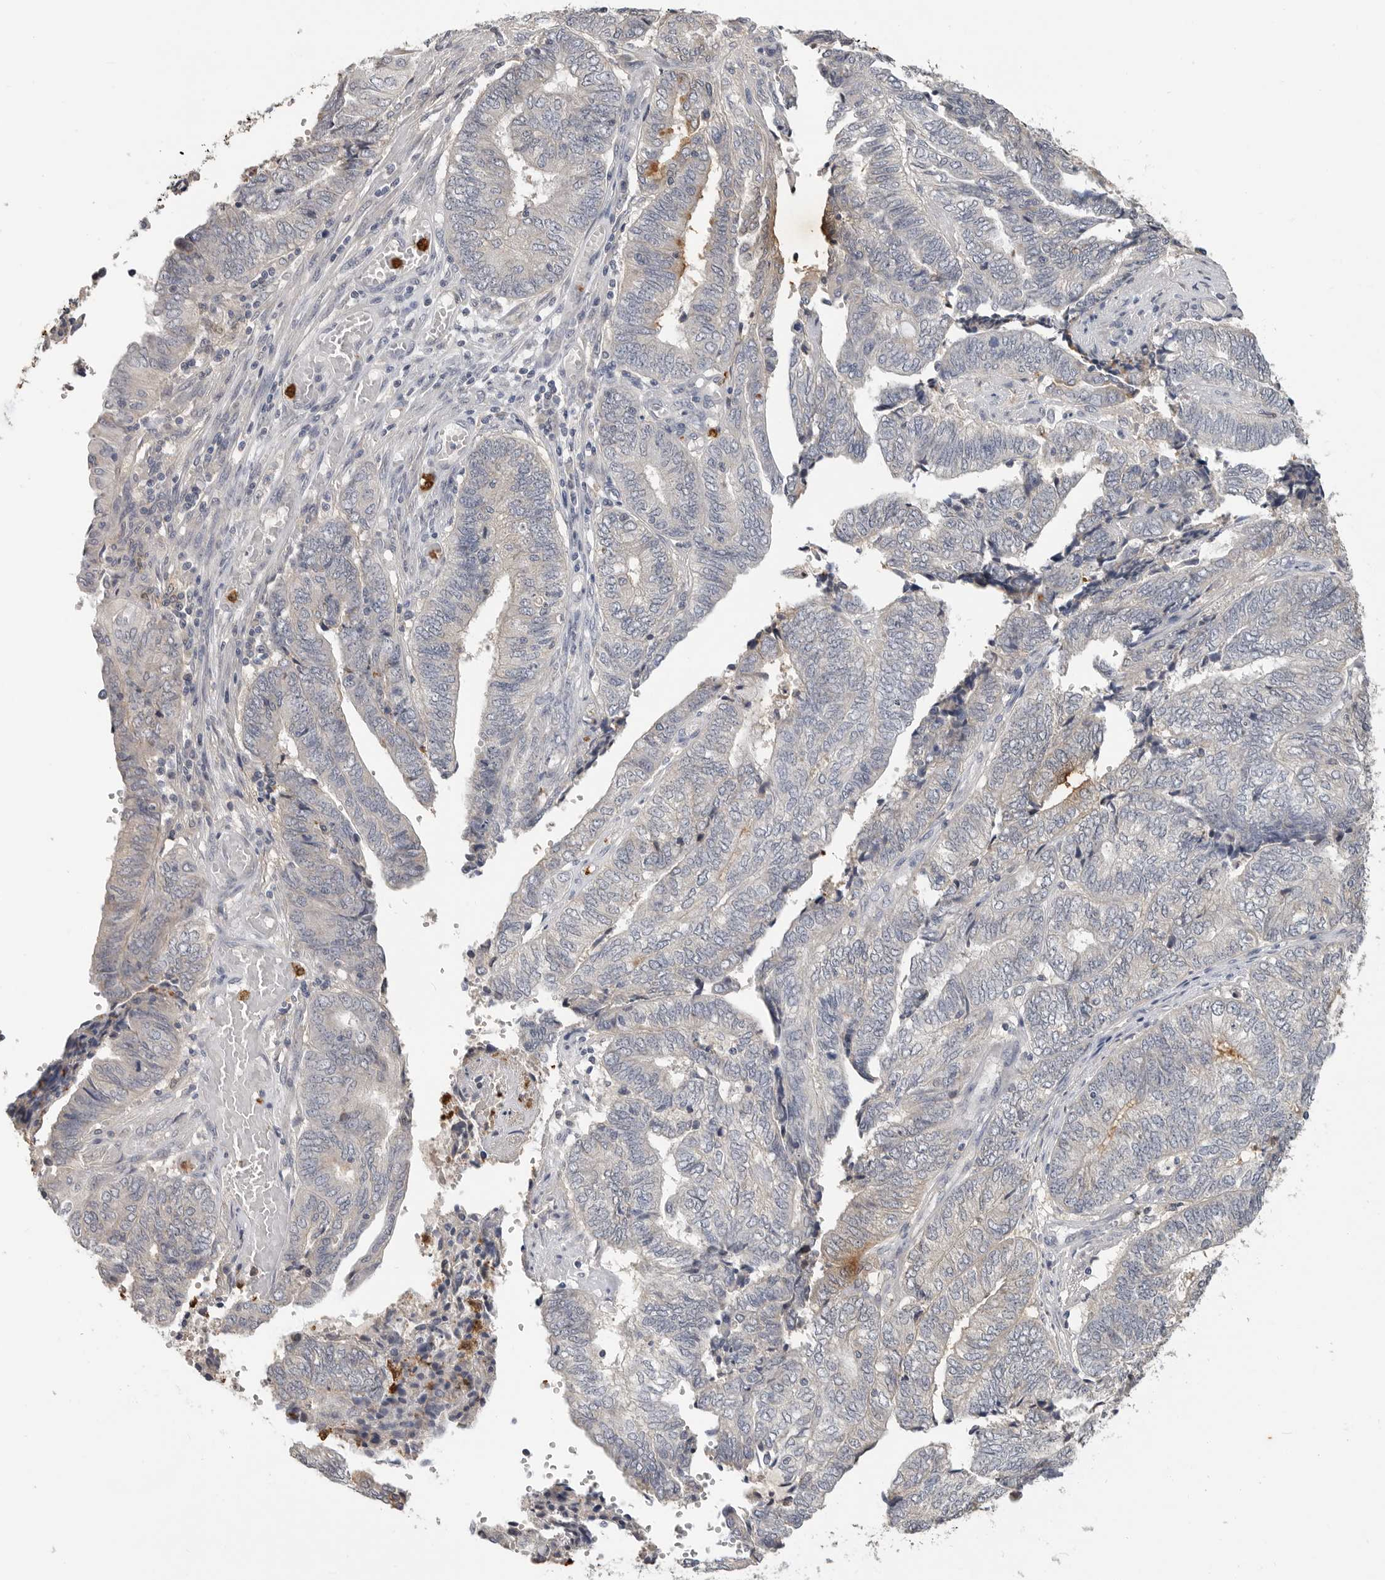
{"staining": {"intensity": "negative", "quantity": "none", "location": "none"}, "tissue": "endometrial cancer", "cell_type": "Tumor cells", "image_type": "cancer", "snomed": [{"axis": "morphology", "description": "Adenocarcinoma, NOS"}, {"axis": "topography", "description": "Uterus"}, {"axis": "topography", "description": "Endometrium"}], "caption": "Immunohistochemistry (IHC) of human adenocarcinoma (endometrial) shows no expression in tumor cells.", "gene": "LTBR", "patient": {"sex": "female", "age": 70}}